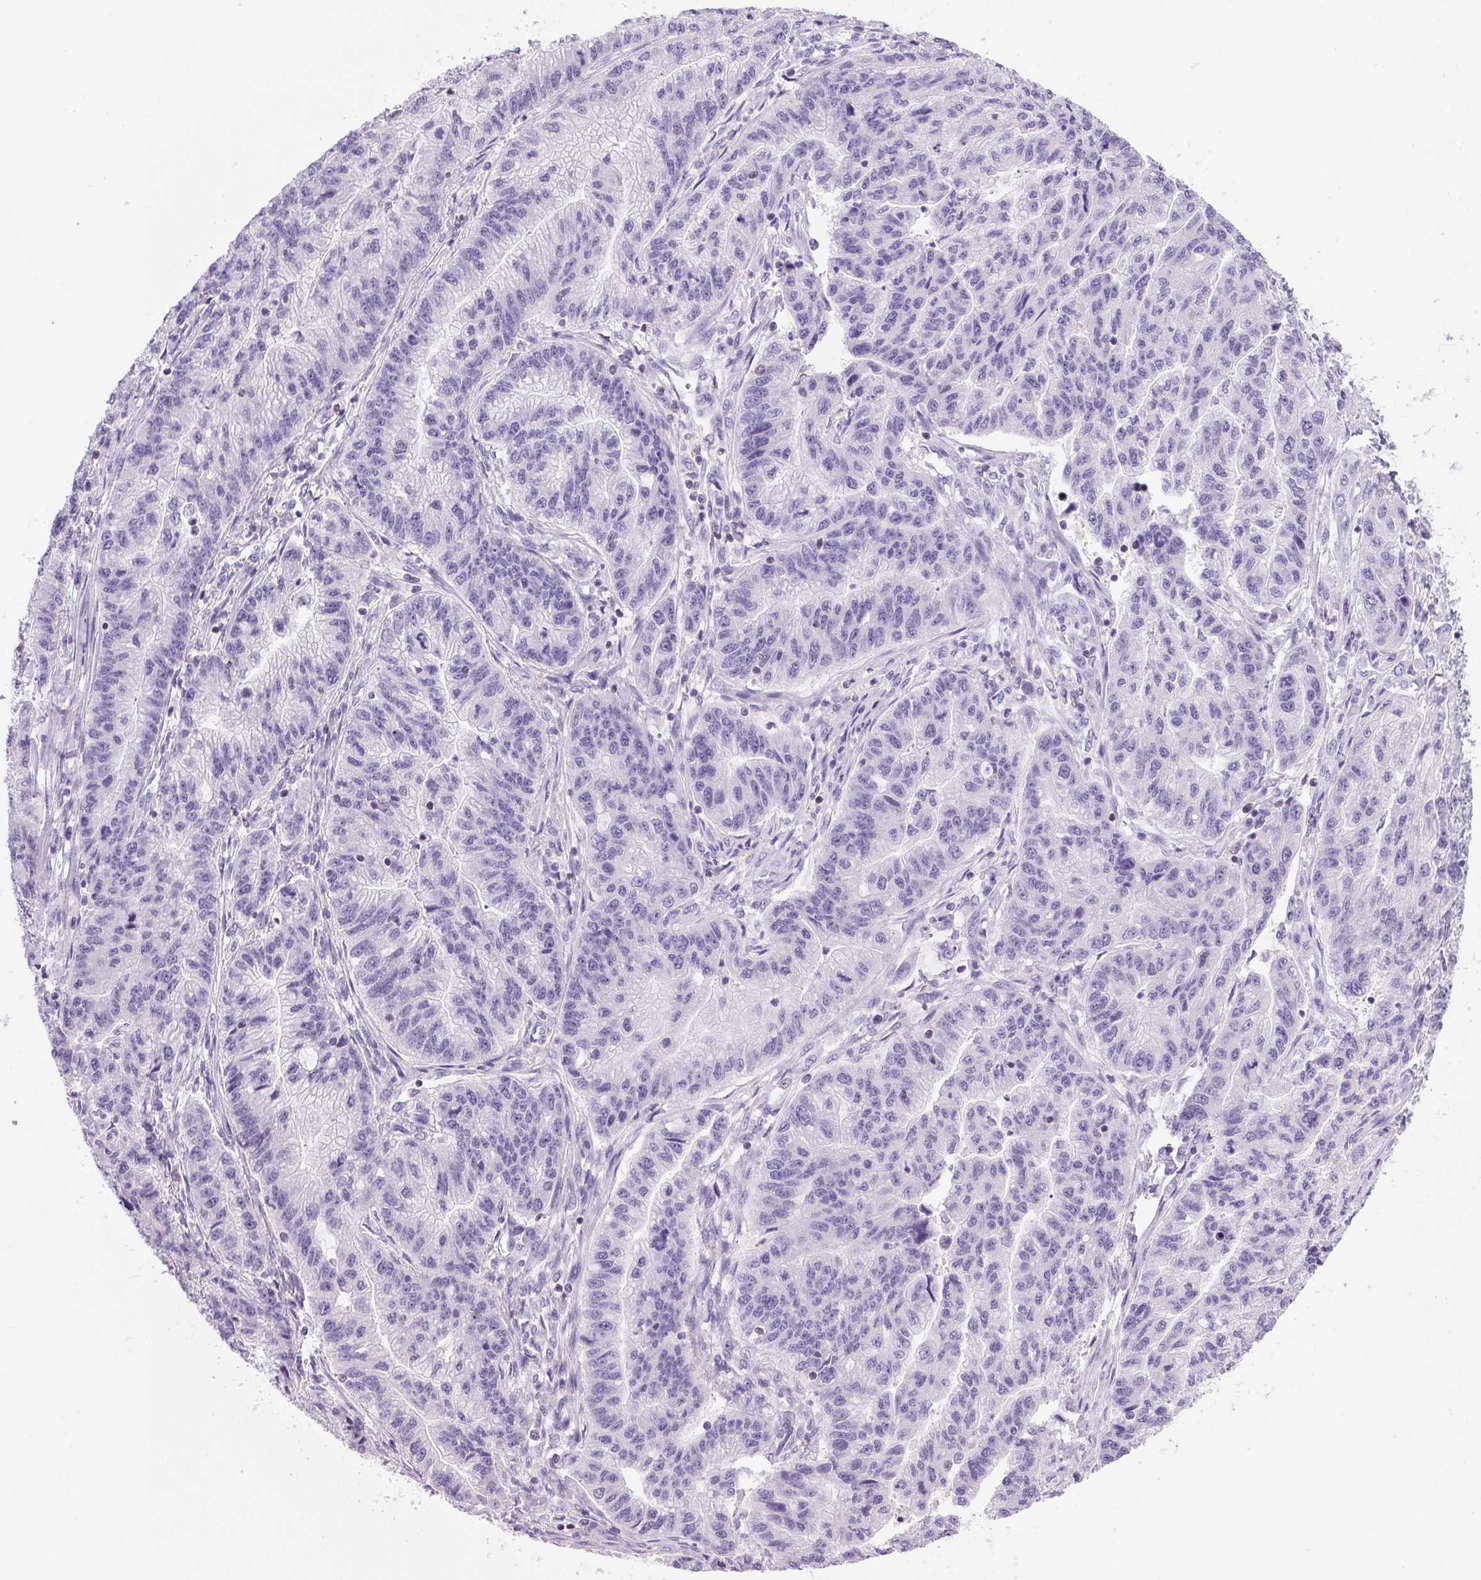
{"staining": {"intensity": "negative", "quantity": "none", "location": "none"}, "tissue": "stomach cancer", "cell_type": "Tumor cells", "image_type": "cancer", "snomed": [{"axis": "morphology", "description": "Adenocarcinoma, NOS"}, {"axis": "topography", "description": "Stomach"}], "caption": "The histopathology image demonstrates no staining of tumor cells in stomach cancer. (DAB IHC with hematoxylin counter stain).", "gene": "S100A2", "patient": {"sex": "male", "age": 83}}